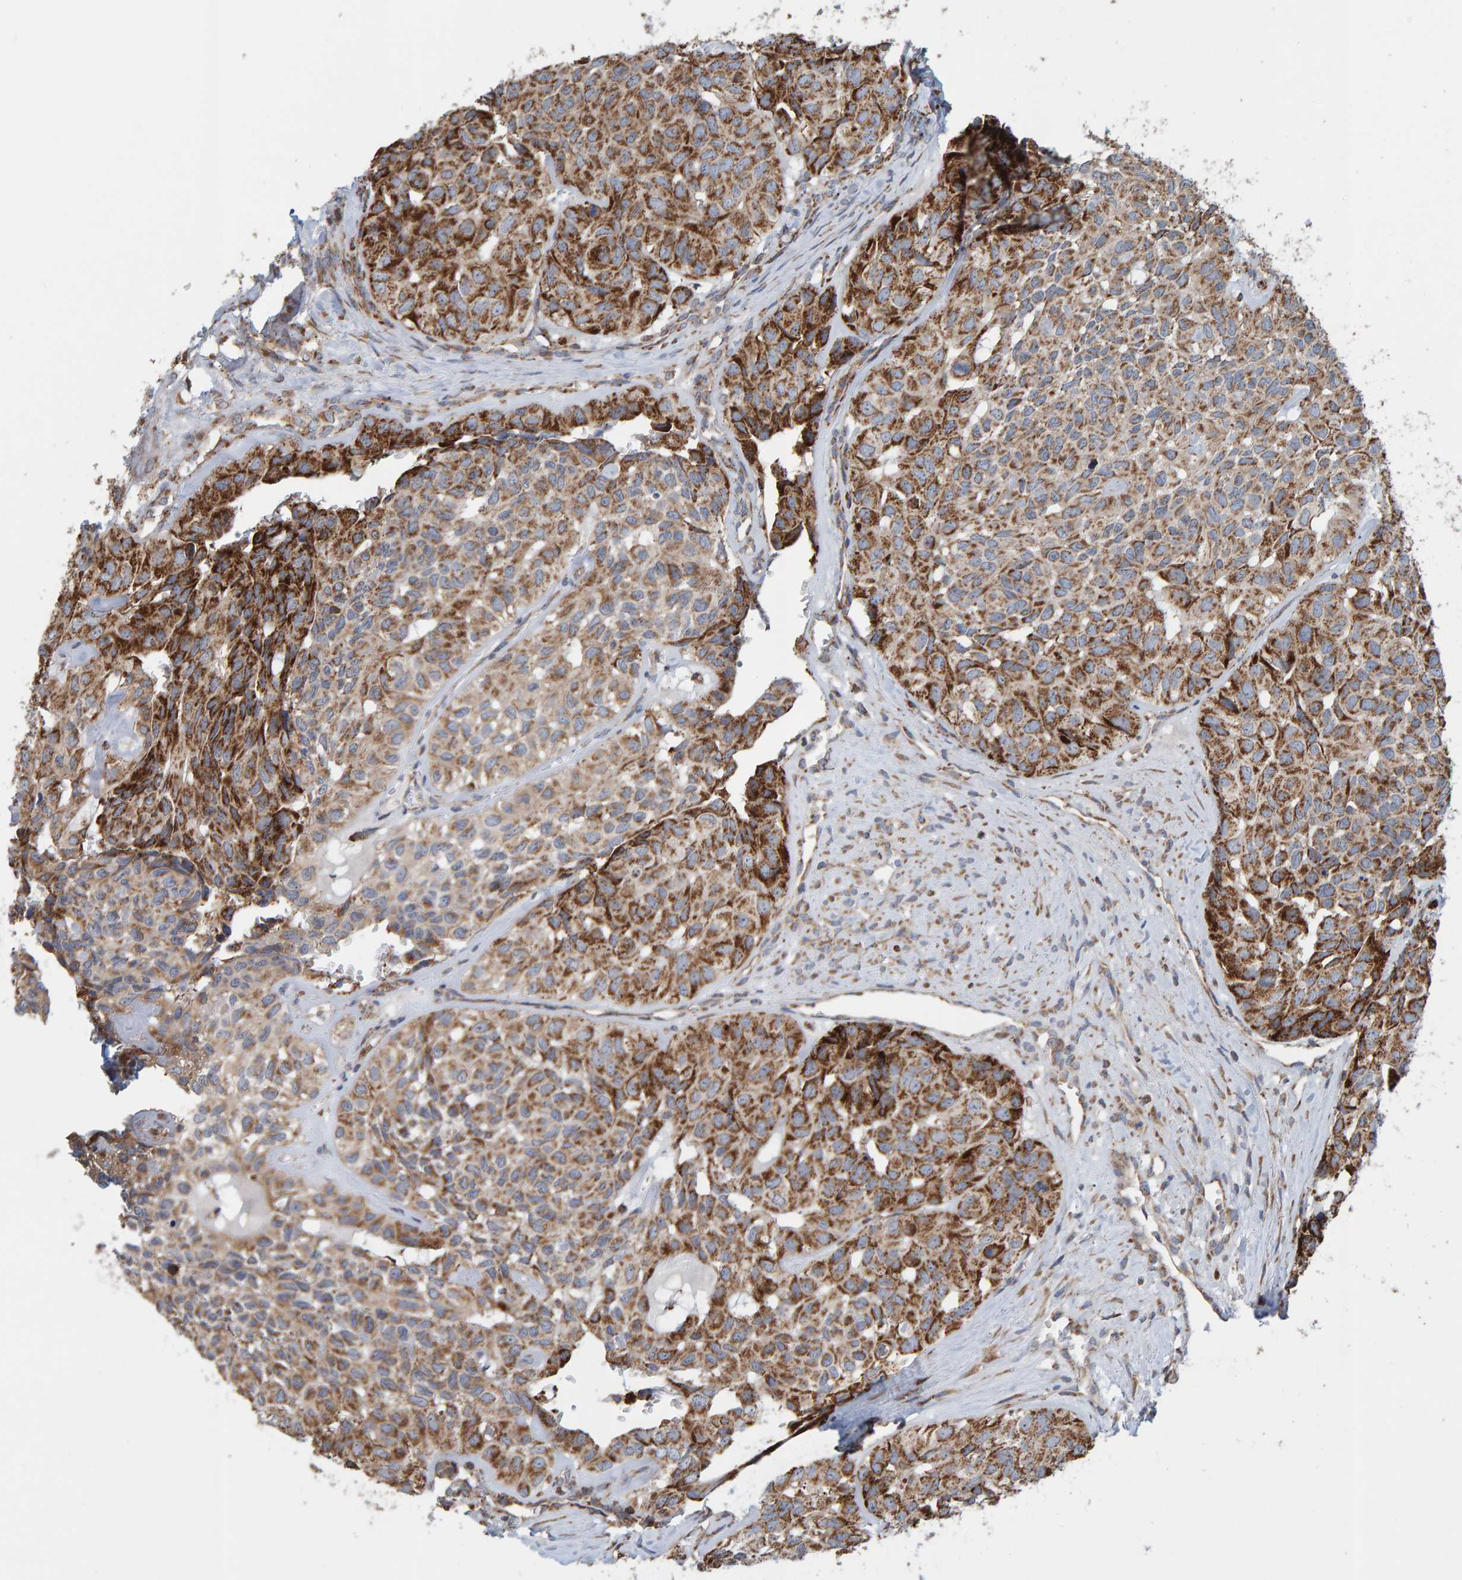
{"staining": {"intensity": "strong", "quantity": ">75%", "location": "cytoplasmic/membranous"}, "tissue": "head and neck cancer", "cell_type": "Tumor cells", "image_type": "cancer", "snomed": [{"axis": "morphology", "description": "Adenocarcinoma, NOS"}, {"axis": "topography", "description": "Salivary gland, NOS"}, {"axis": "topography", "description": "Head-Neck"}], "caption": "This is an image of immunohistochemistry (IHC) staining of head and neck cancer (adenocarcinoma), which shows strong positivity in the cytoplasmic/membranous of tumor cells.", "gene": "MRPL45", "patient": {"sex": "female", "age": 76}}